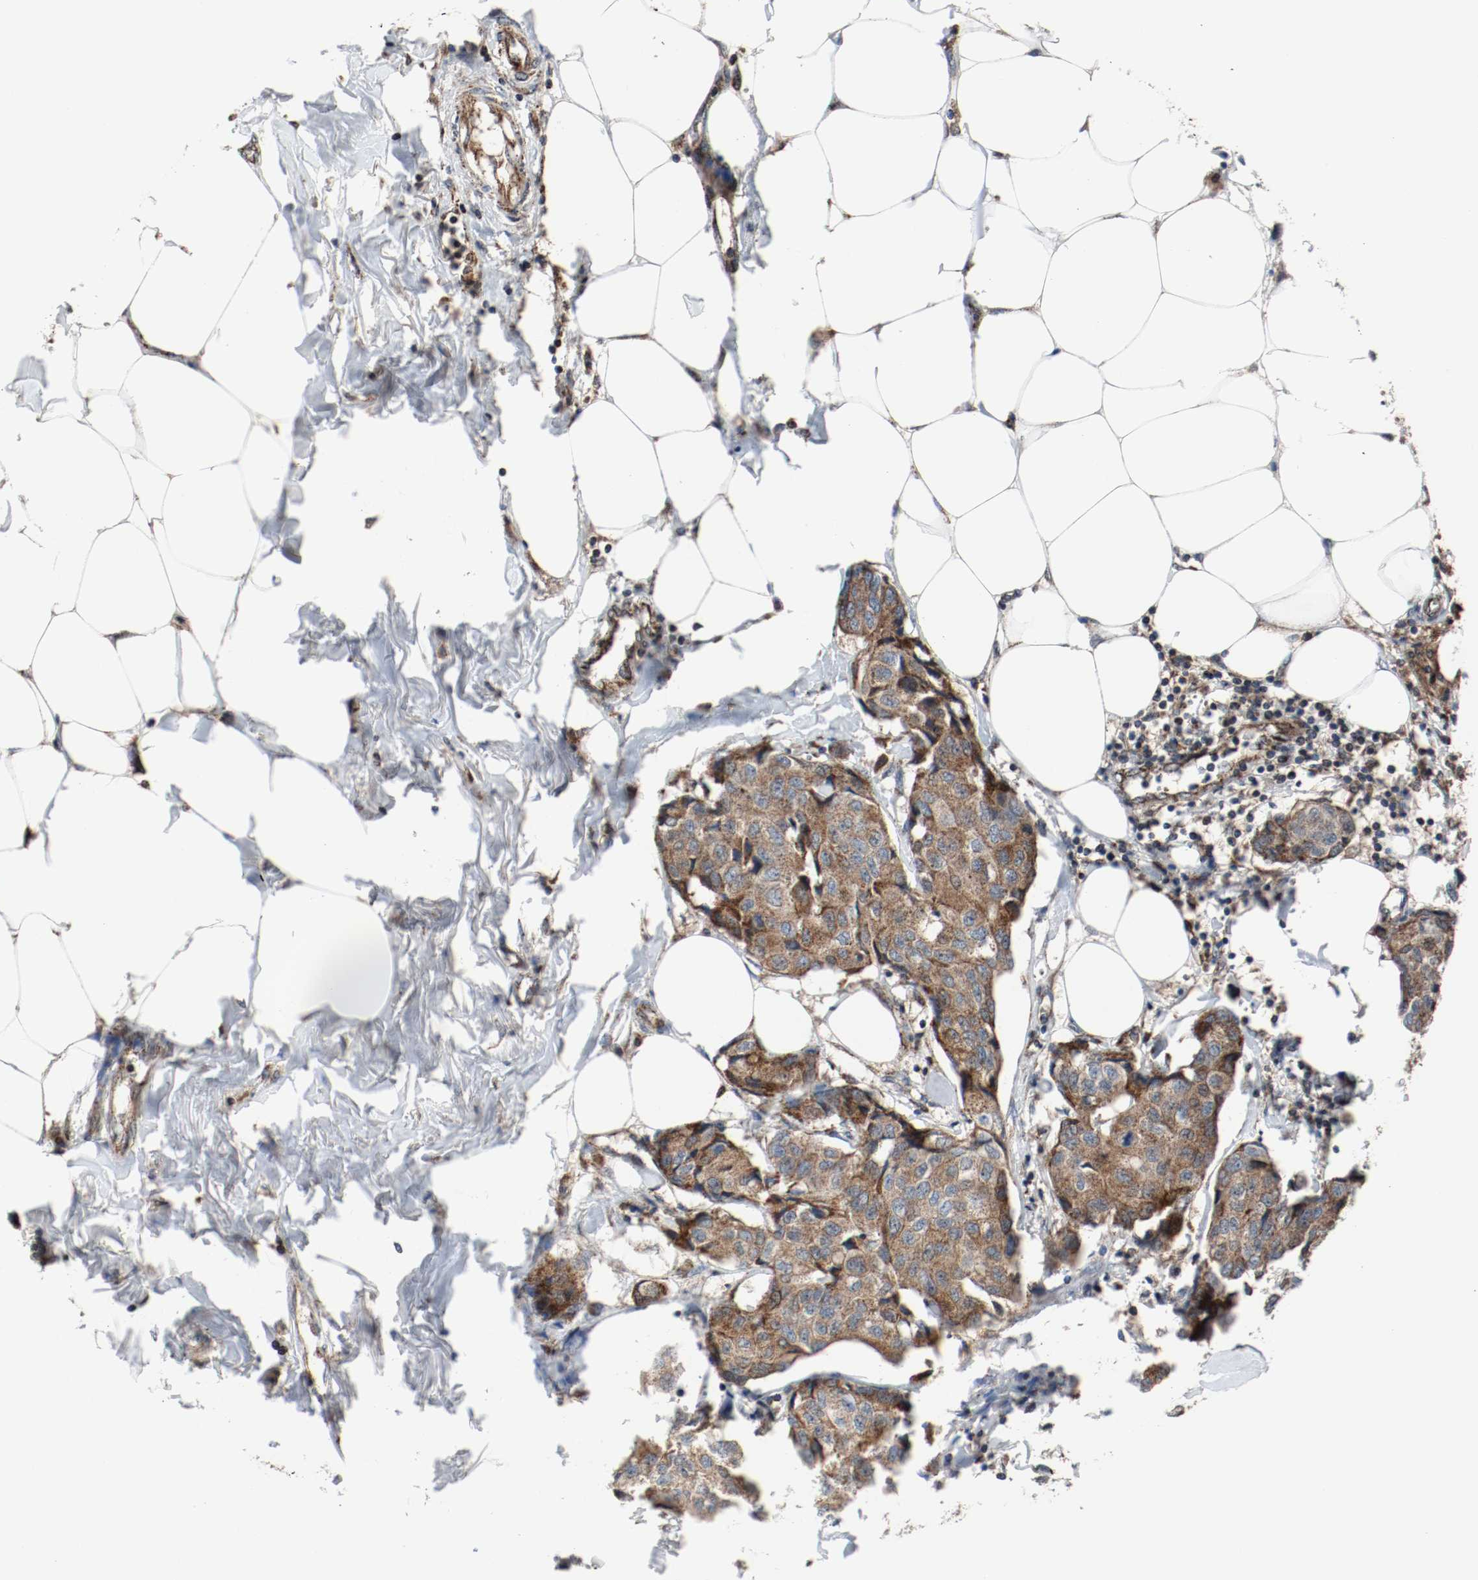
{"staining": {"intensity": "moderate", "quantity": ">75%", "location": "cytoplasmic/membranous"}, "tissue": "breast cancer", "cell_type": "Tumor cells", "image_type": "cancer", "snomed": [{"axis": "morphology", "description": "Duct carcinoma"}, {"axis": "topography", "description": "Breast"}], "caption": "Breast cancer stained for a protein (brown) shows moderate cytoplasmic/membranous positive positivity in about >75% of tumor cells.", "gene": "TXNRD1", "patient": {"sex": "female", "age": 80}}